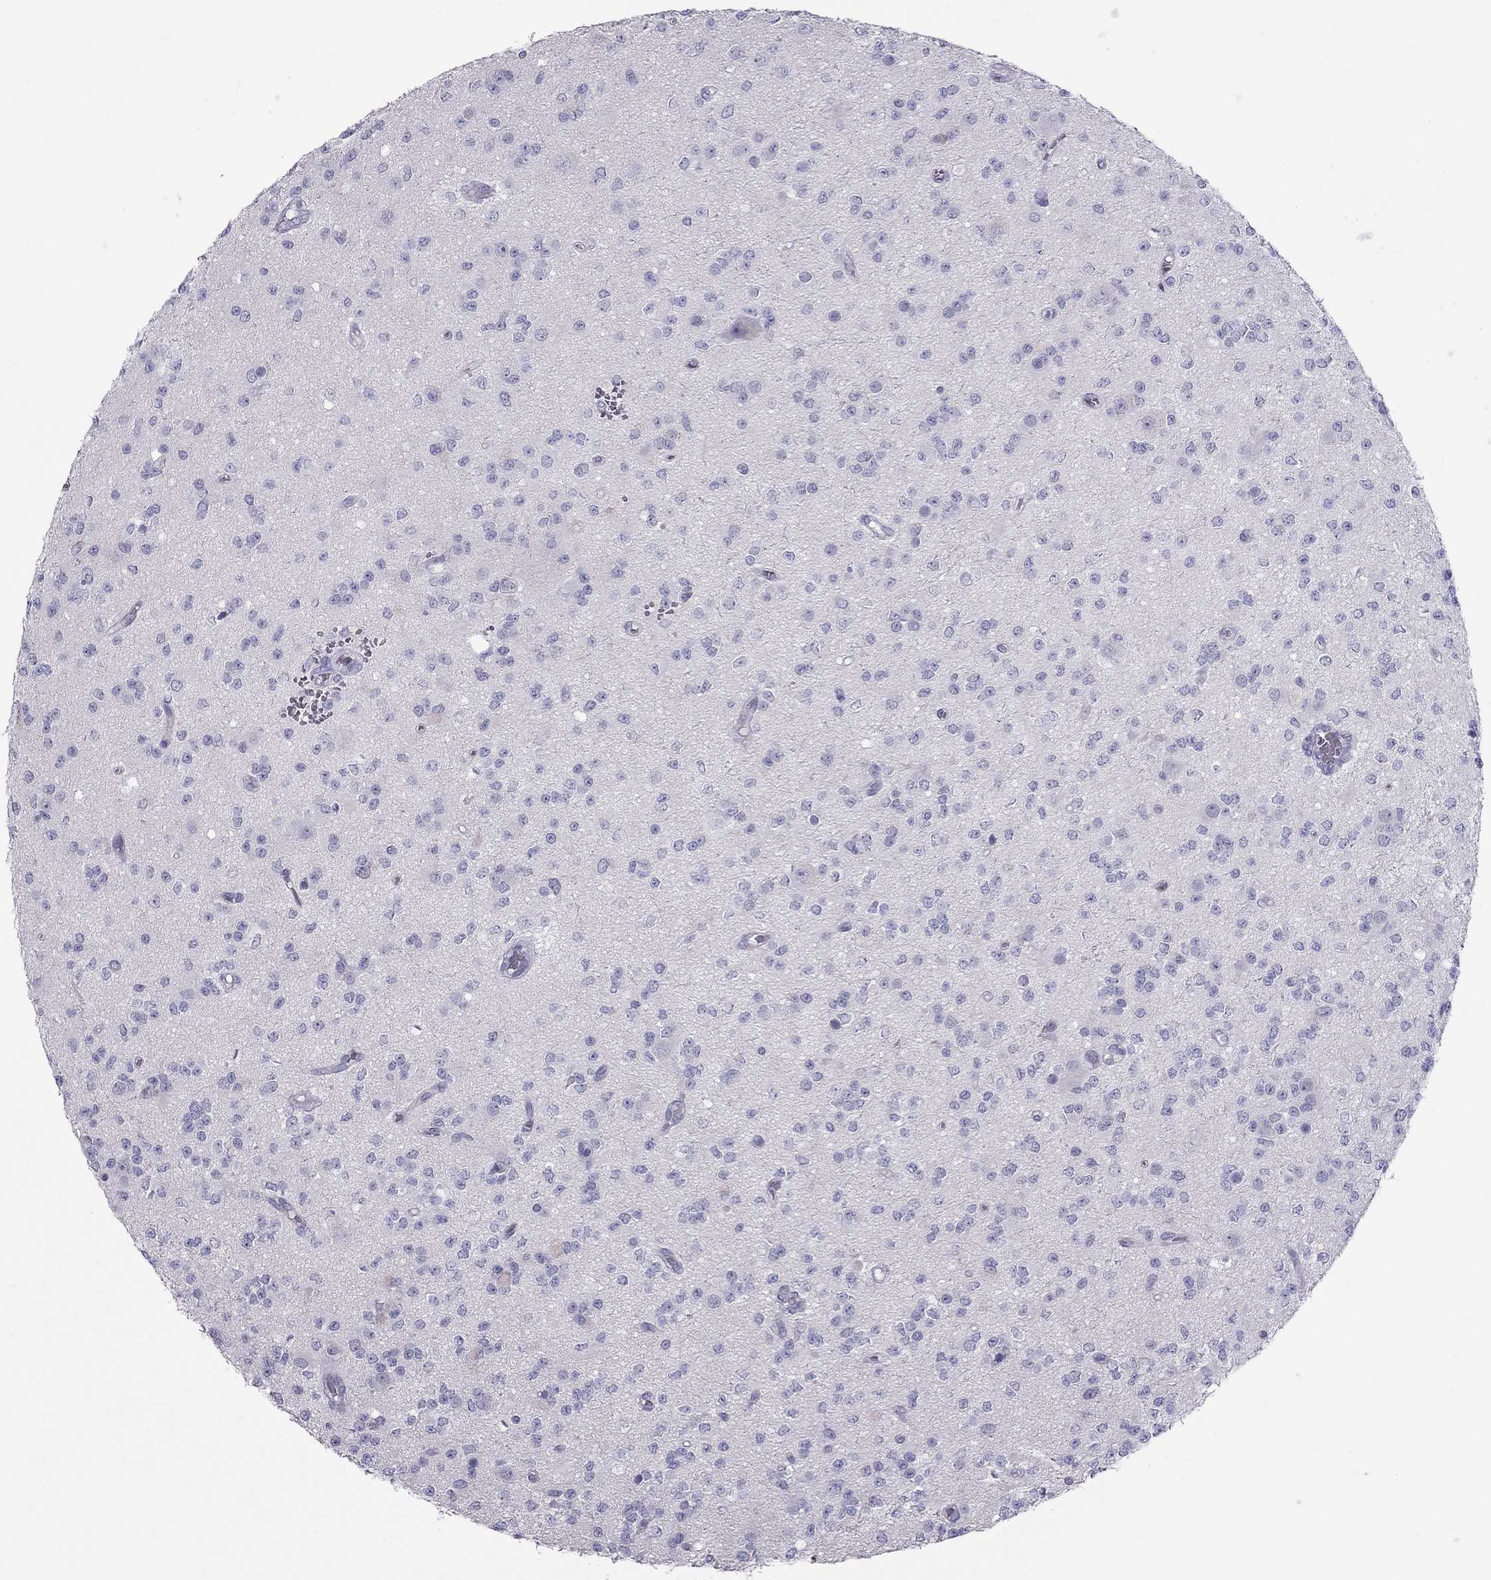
{"staining": {"intensity": "negative", "quantity": "none", "location": "none"}, "tissue": "glioma", "cell_type": "Tumor cells", "image_type": "cancer", "snomed": [{"axis": "morphology", "description": "Glioma, malignant, Low grade"}, {"axis": "topography", "description": "Brain"}], "caption": "This is a image of immunohistochemistry (IHC) staining of low-grade glioma (malignant), which shows no expression in tumor cells.", "gene": "TEX14", "patient": {"sex": "female", "age": 45}}